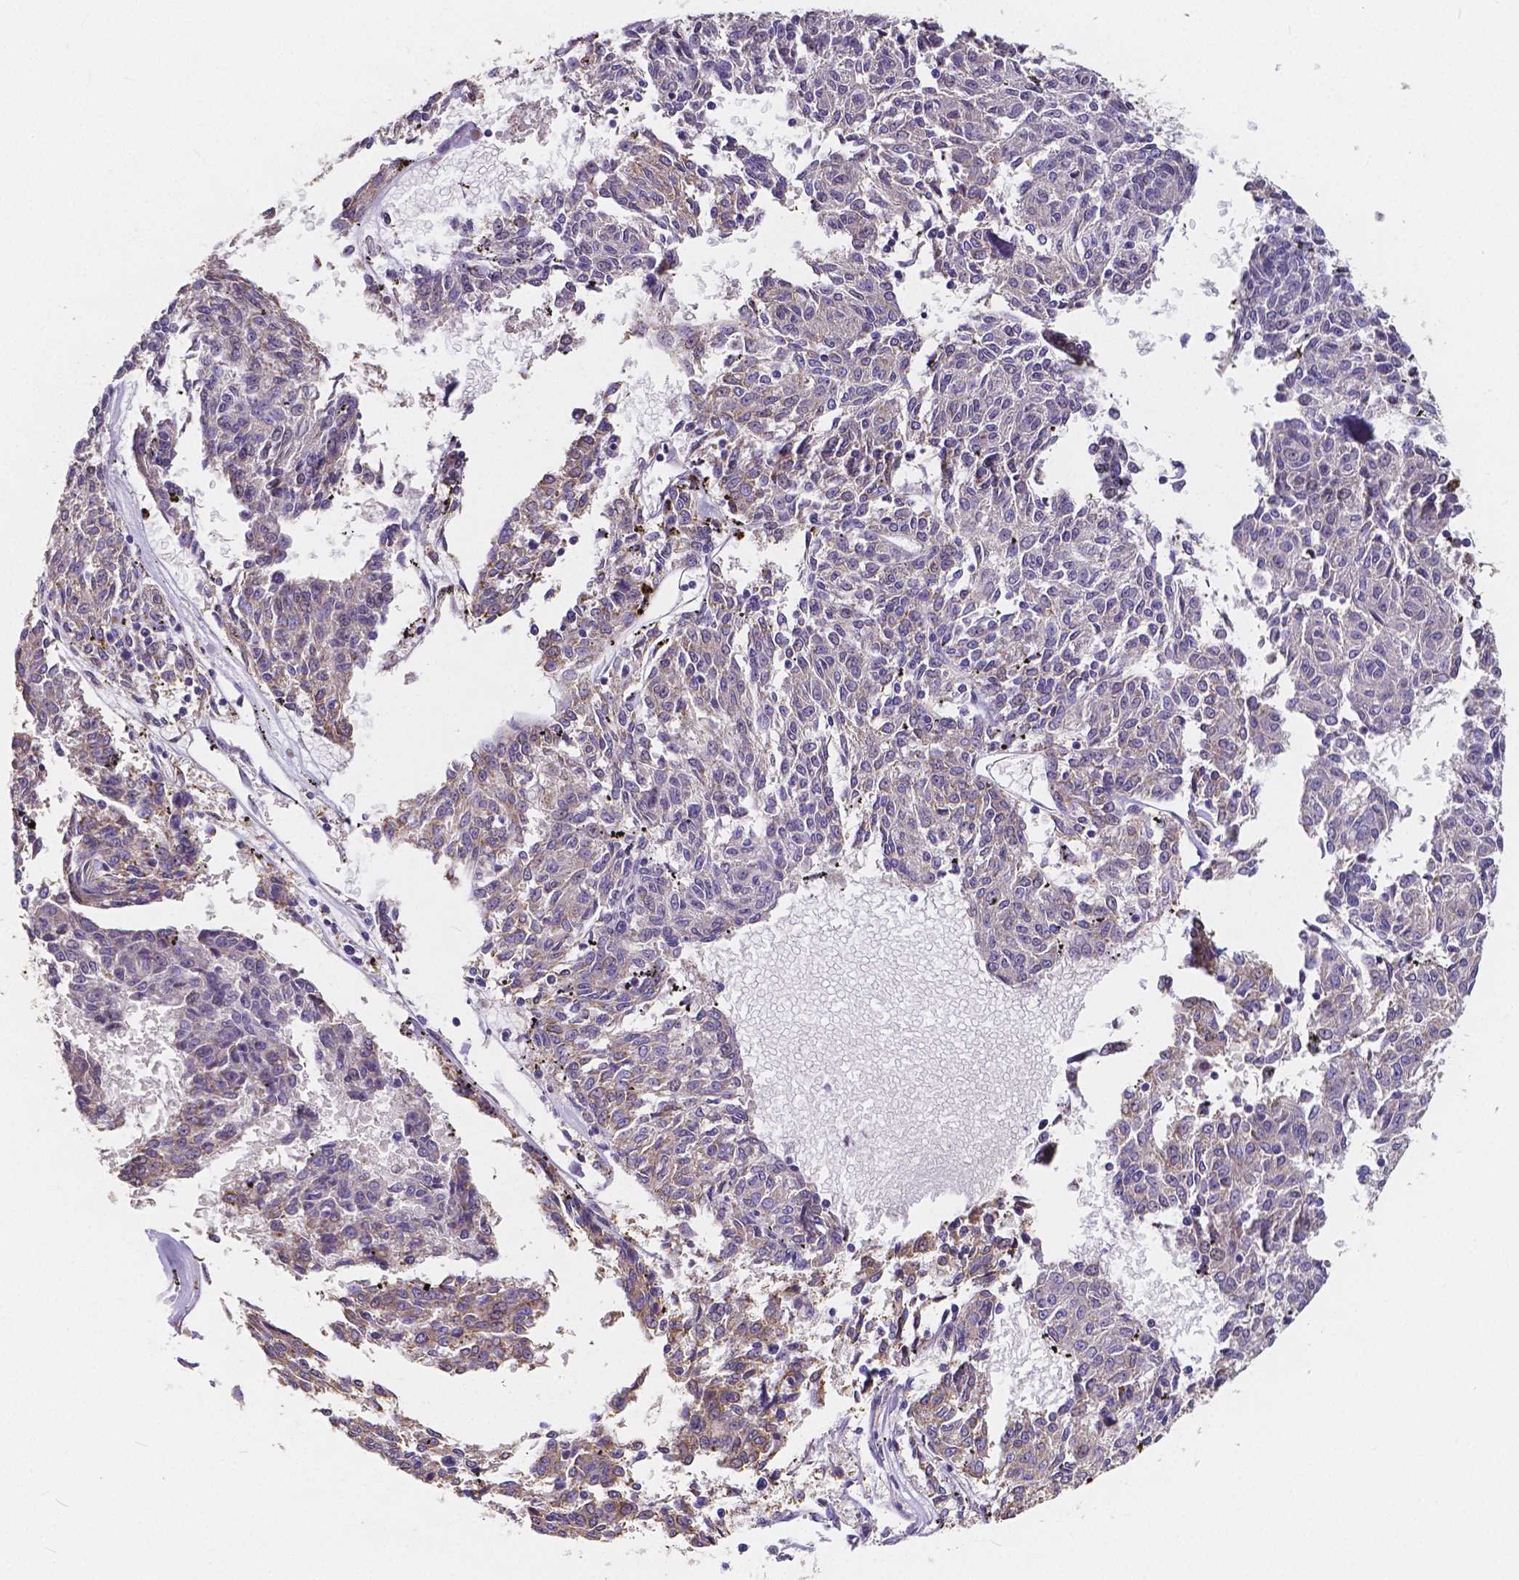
{"staining": {"intensity": "weak", "quantity": "25%-75%", "location": "cytoplasmic/membranous"}, "tissue": "melanoma", "cell_type": "Tumor cells", "image_type": "cancer", "snomed": [{"axis": "morphology", "description": "Malignant melanoma, NOS"}, {"axis": "topography", "description": "Skin"}], "caption": "Protein staining by immunohistochemistry (IHC) exhibits weak cytoplasmic/membranous expression in approximately 25%-75% of tumor cells in melanoma.", "gene": "ACP5", "patient": {"sex": "female", "age": 72}}